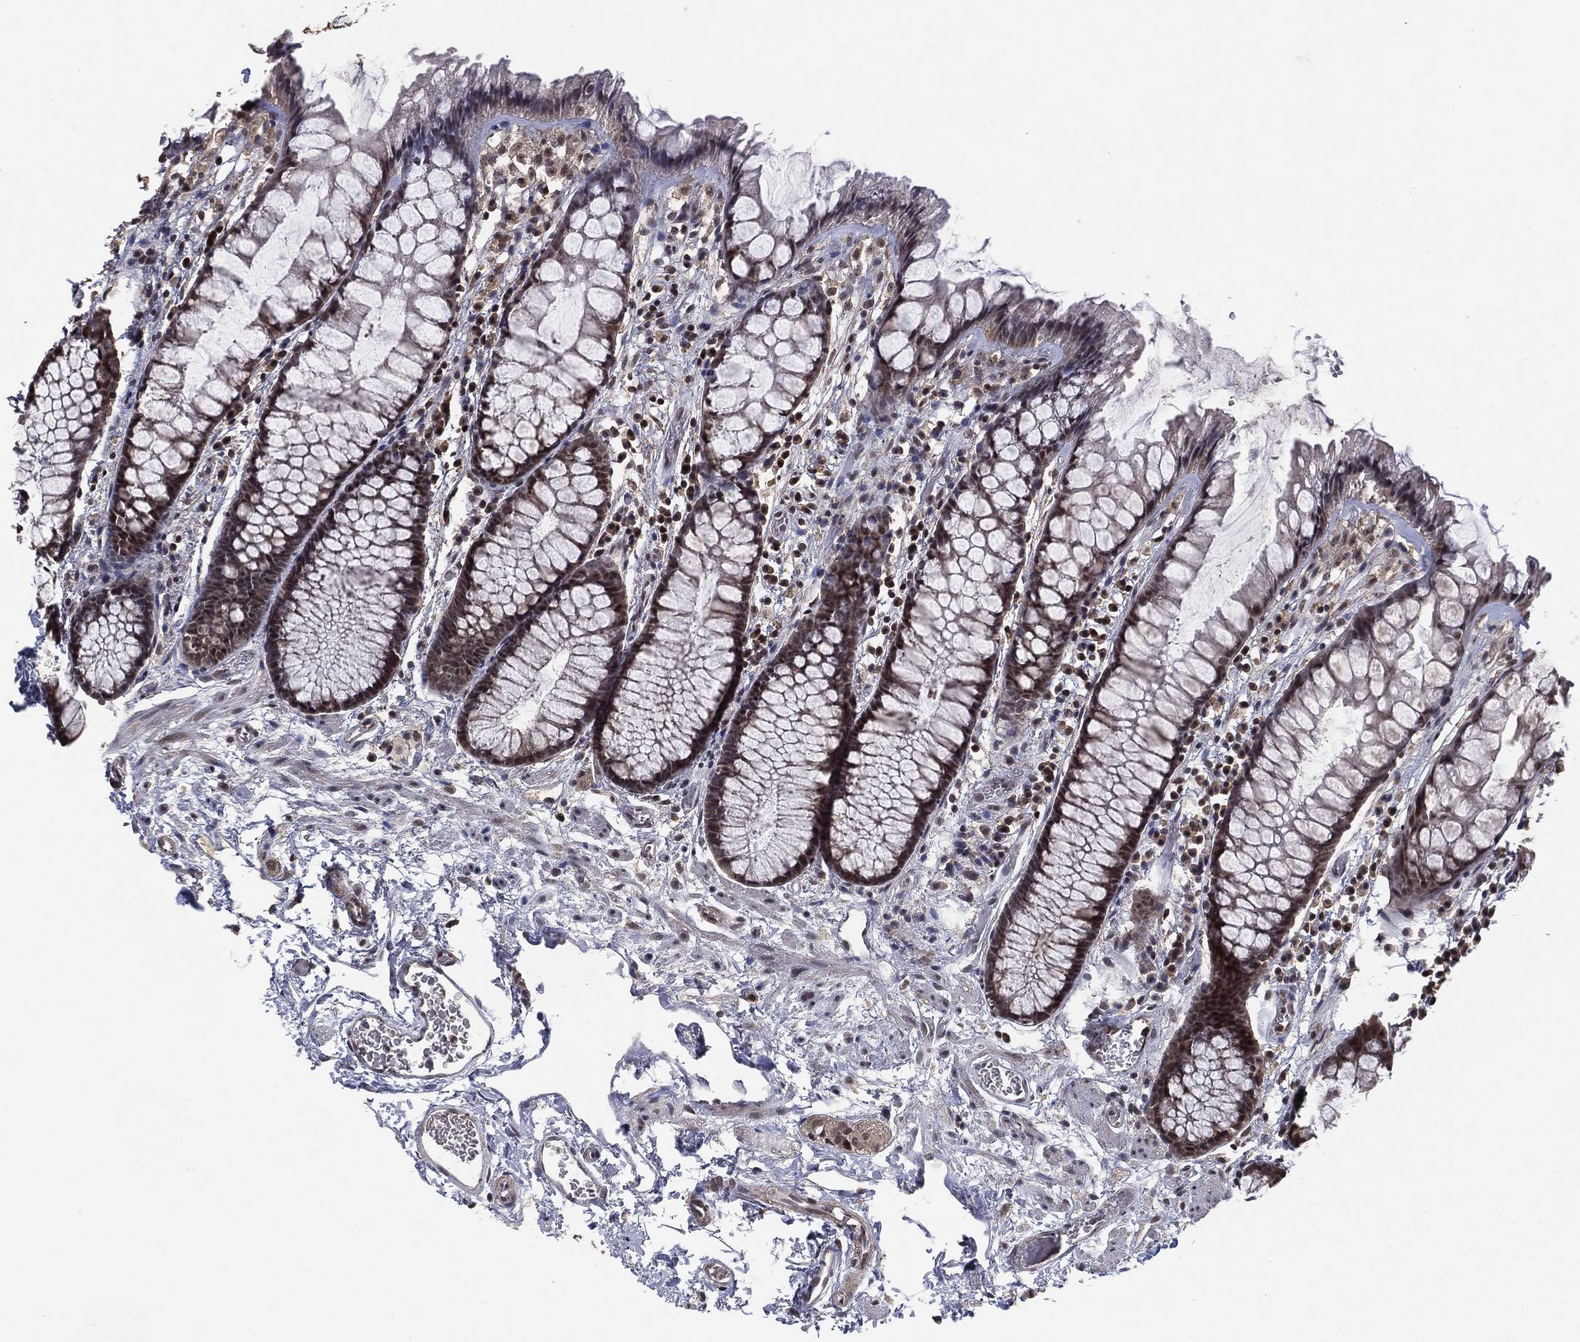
{"staining": {"intensity": "negative", "quantity": "none", "location": "none"}, "tissue": "rectum", "cell_type": "Glandular cells", "image_type": "normal", "snomed": [{"axis": "morphology", "description": "Normal tissue, NOS"}, {"axis": "topography", "description": "Rectum"}], "caption": "Immunohistochemistry (IHC) micrograph of benign rectum: human rectum stained with DAB reveals no significant protein positivity in glandular cells.", "gene": "NELFCD", "patient": {"sex": "female", "age": 62}}